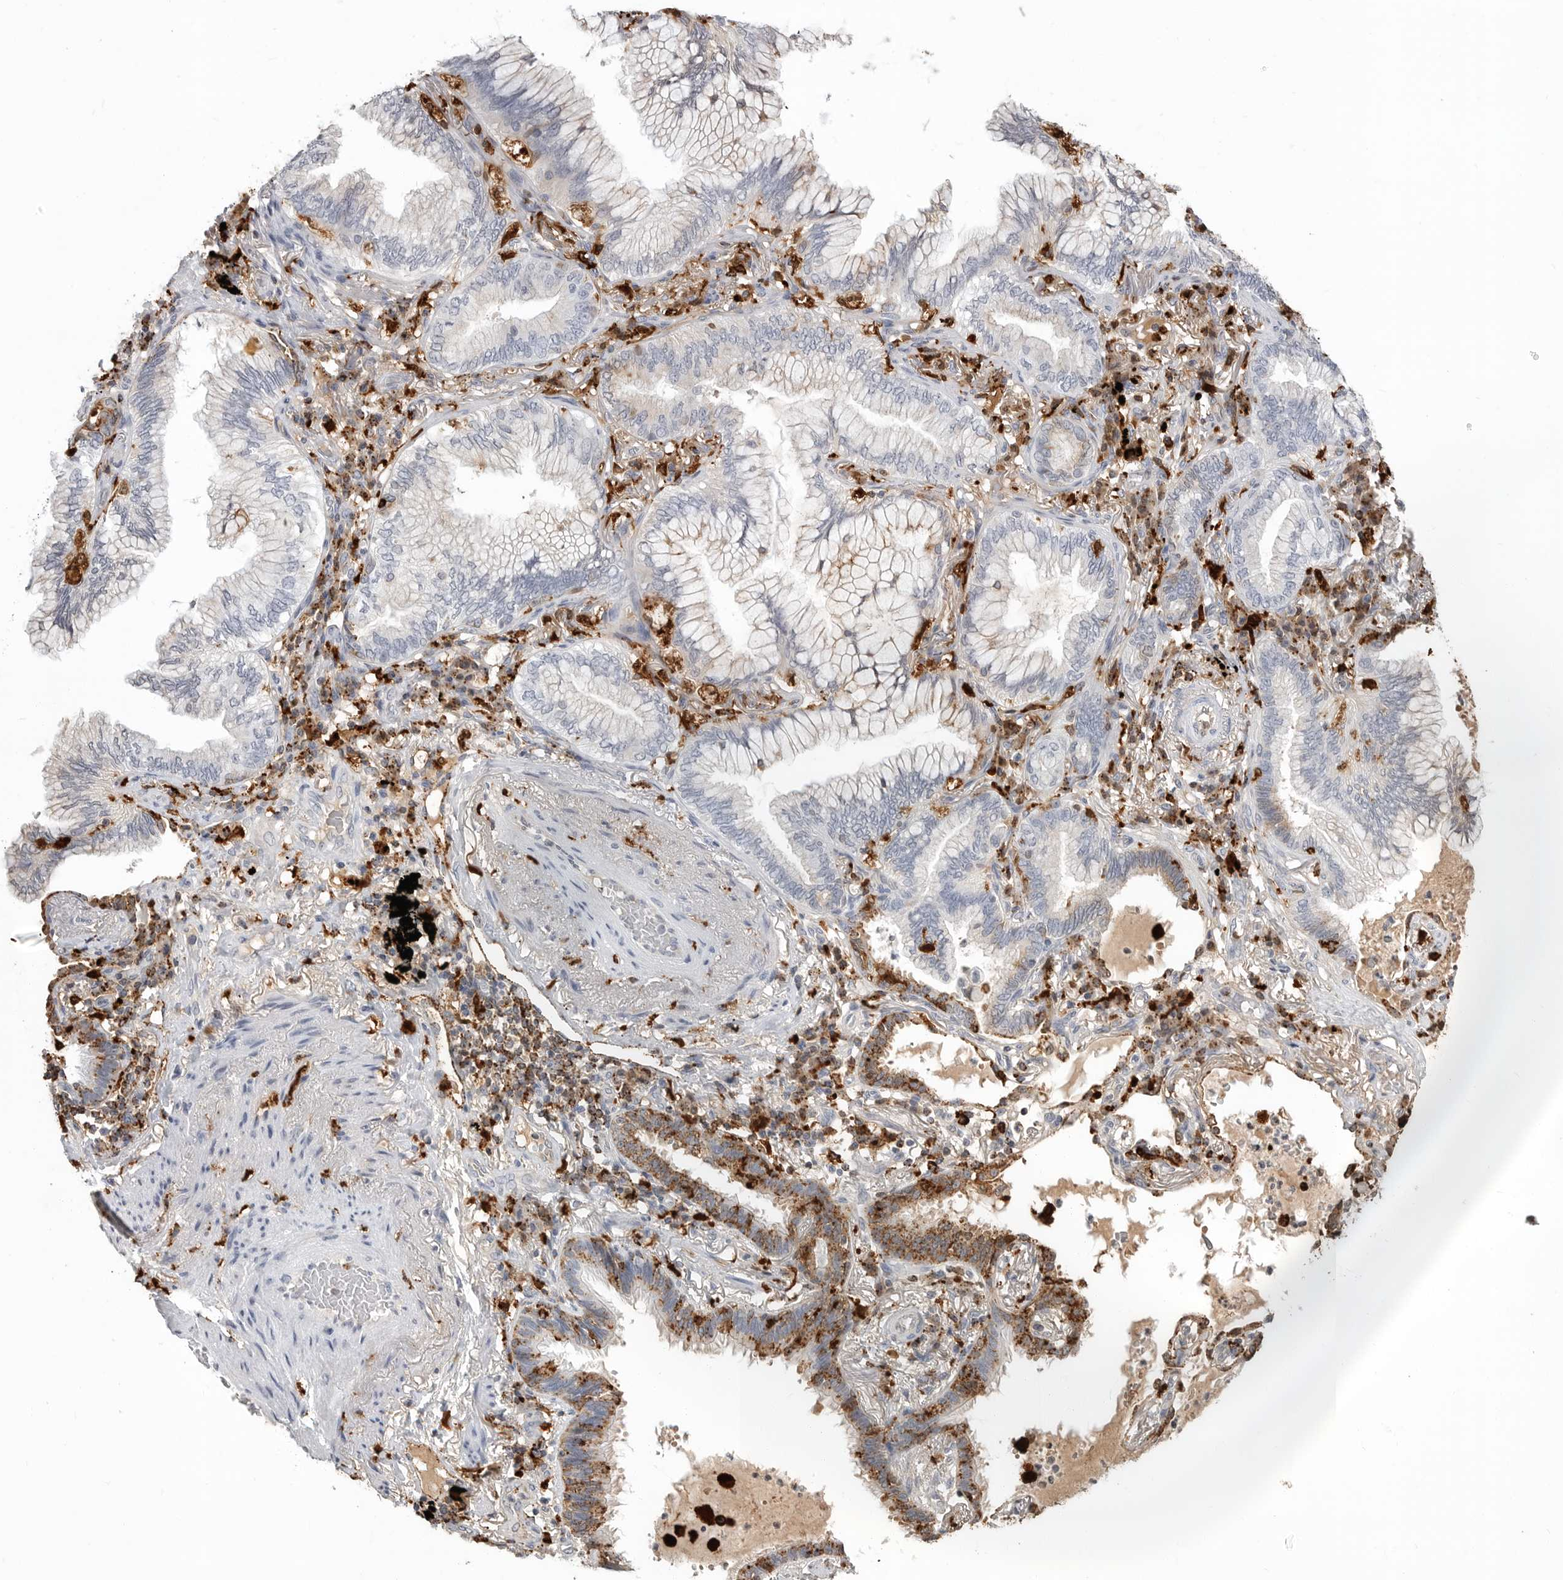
{"staining": {"intensity": "negative", "quantity": "none", "location": "none"}, "tissue": "lung cancer", "cell_type": "Tumor cells", "image_type": "cancer", "snomed": [{"axis": "morphology", "description": "Adenocarcinoma, NOS"}, {"axis": "topography", "description": "Lung"}], "caption": "Immunohistochemistry histopathology image of neoplastic tissue: human lung cancer (adenocarcinoma) stained with DAB displays no significant protein expression in tumor cells. (Stains: DAB immunohistochemistry (IHC) with hematoxylin counter stain, Microscopy: brightfield microscopy at high magnification).", "gene": "IFI30", "patient": {"sex": "female", "age": 70}}